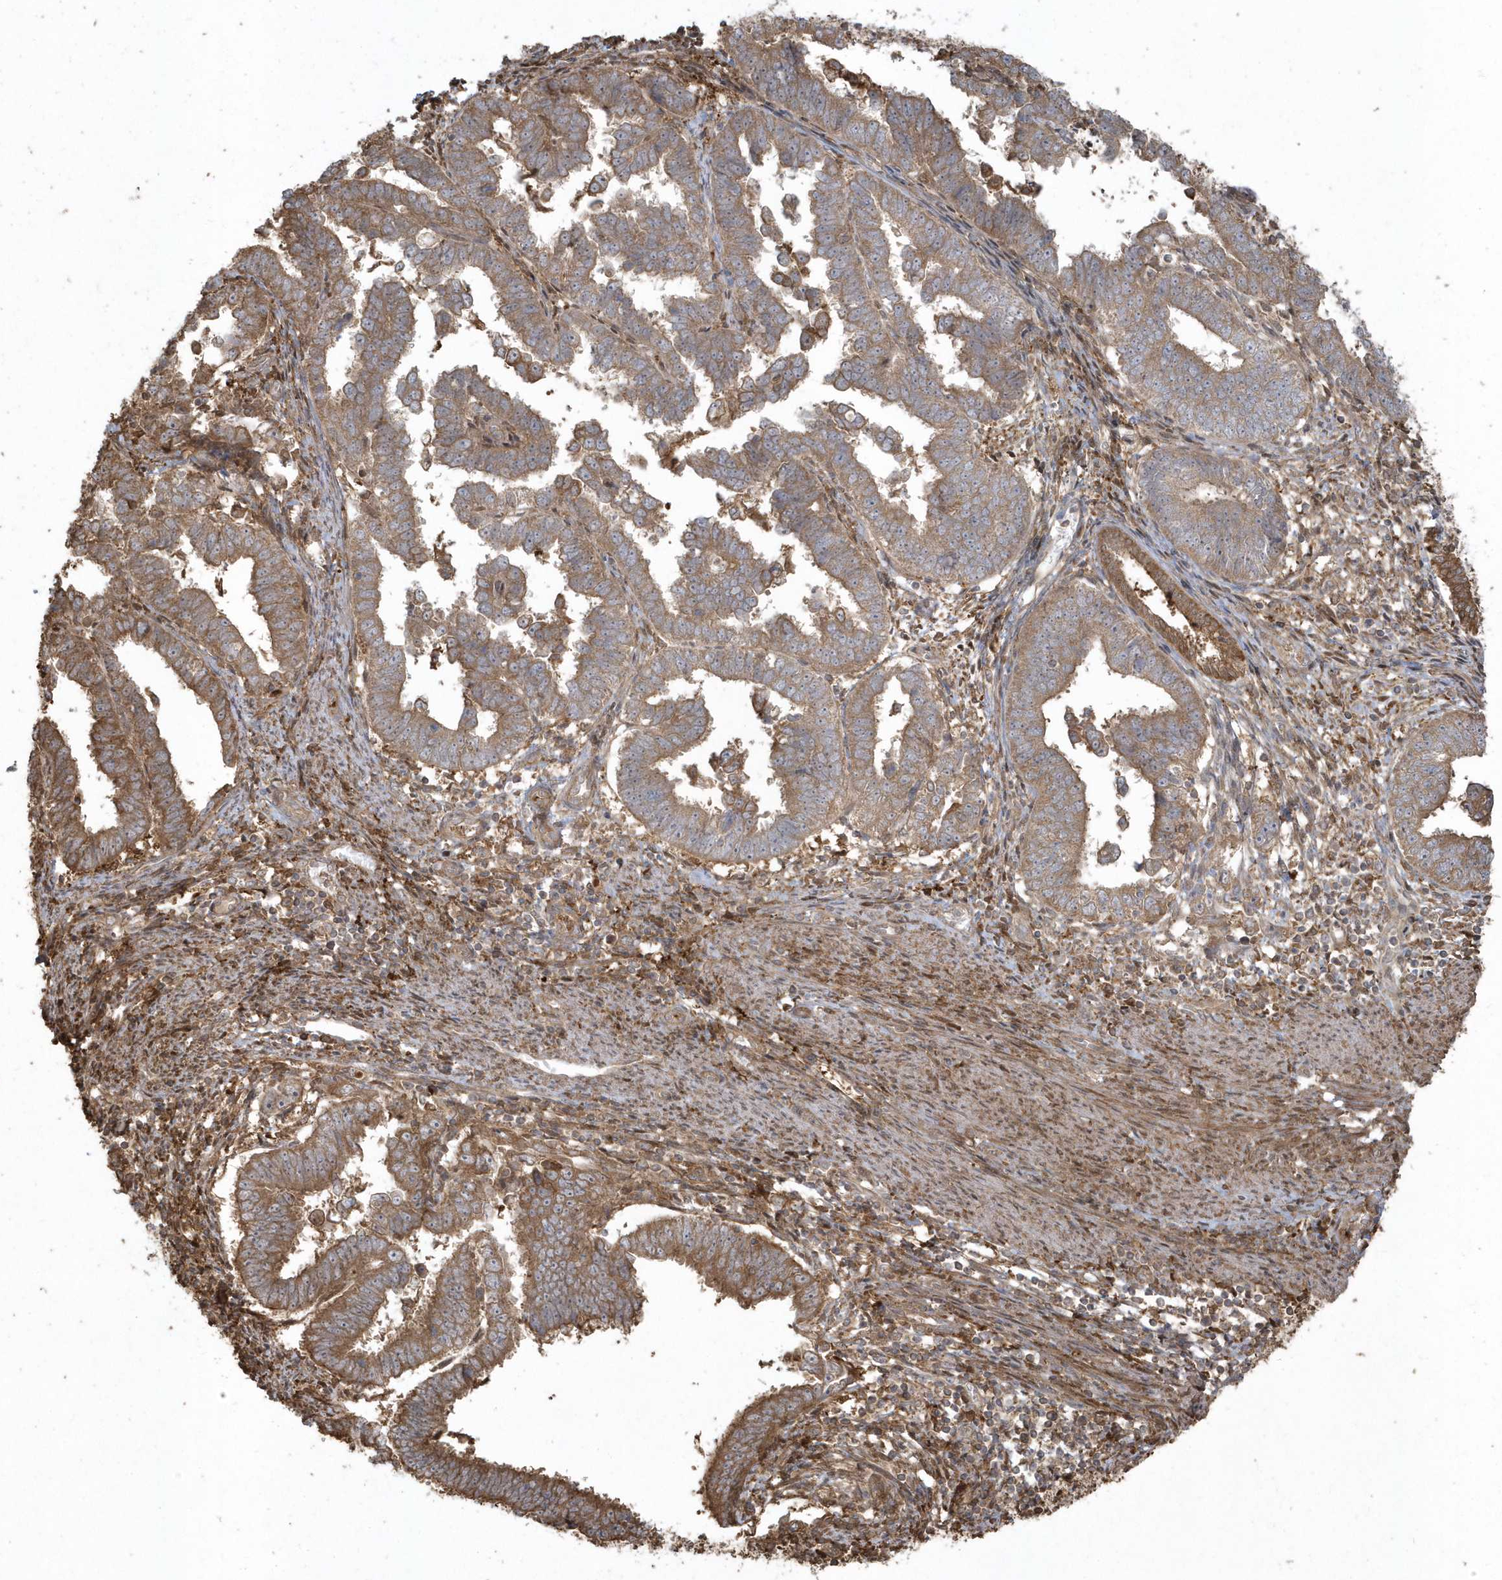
{"staining": {"intensity": "moderate", "quantity": ">75%", "location": "cytoplasmic/membranous"}, "tissue": "endometrial cancer", "cell_type": "Tumor cells", "image_type": "cancer", "snomed": [{"axis": "morphology", "description": "Adenocarcinoma, NOS"}, {"axis": "topography", "description": "Endometrium"}], "caption": "Immunohistochemical staining of endometrial cancer reveals moderate cytoplasmic/membranous protein expression in about >75% of tumor cells.", "gene": "HNMT", "patient": {"sex": "female", "age": 75}}